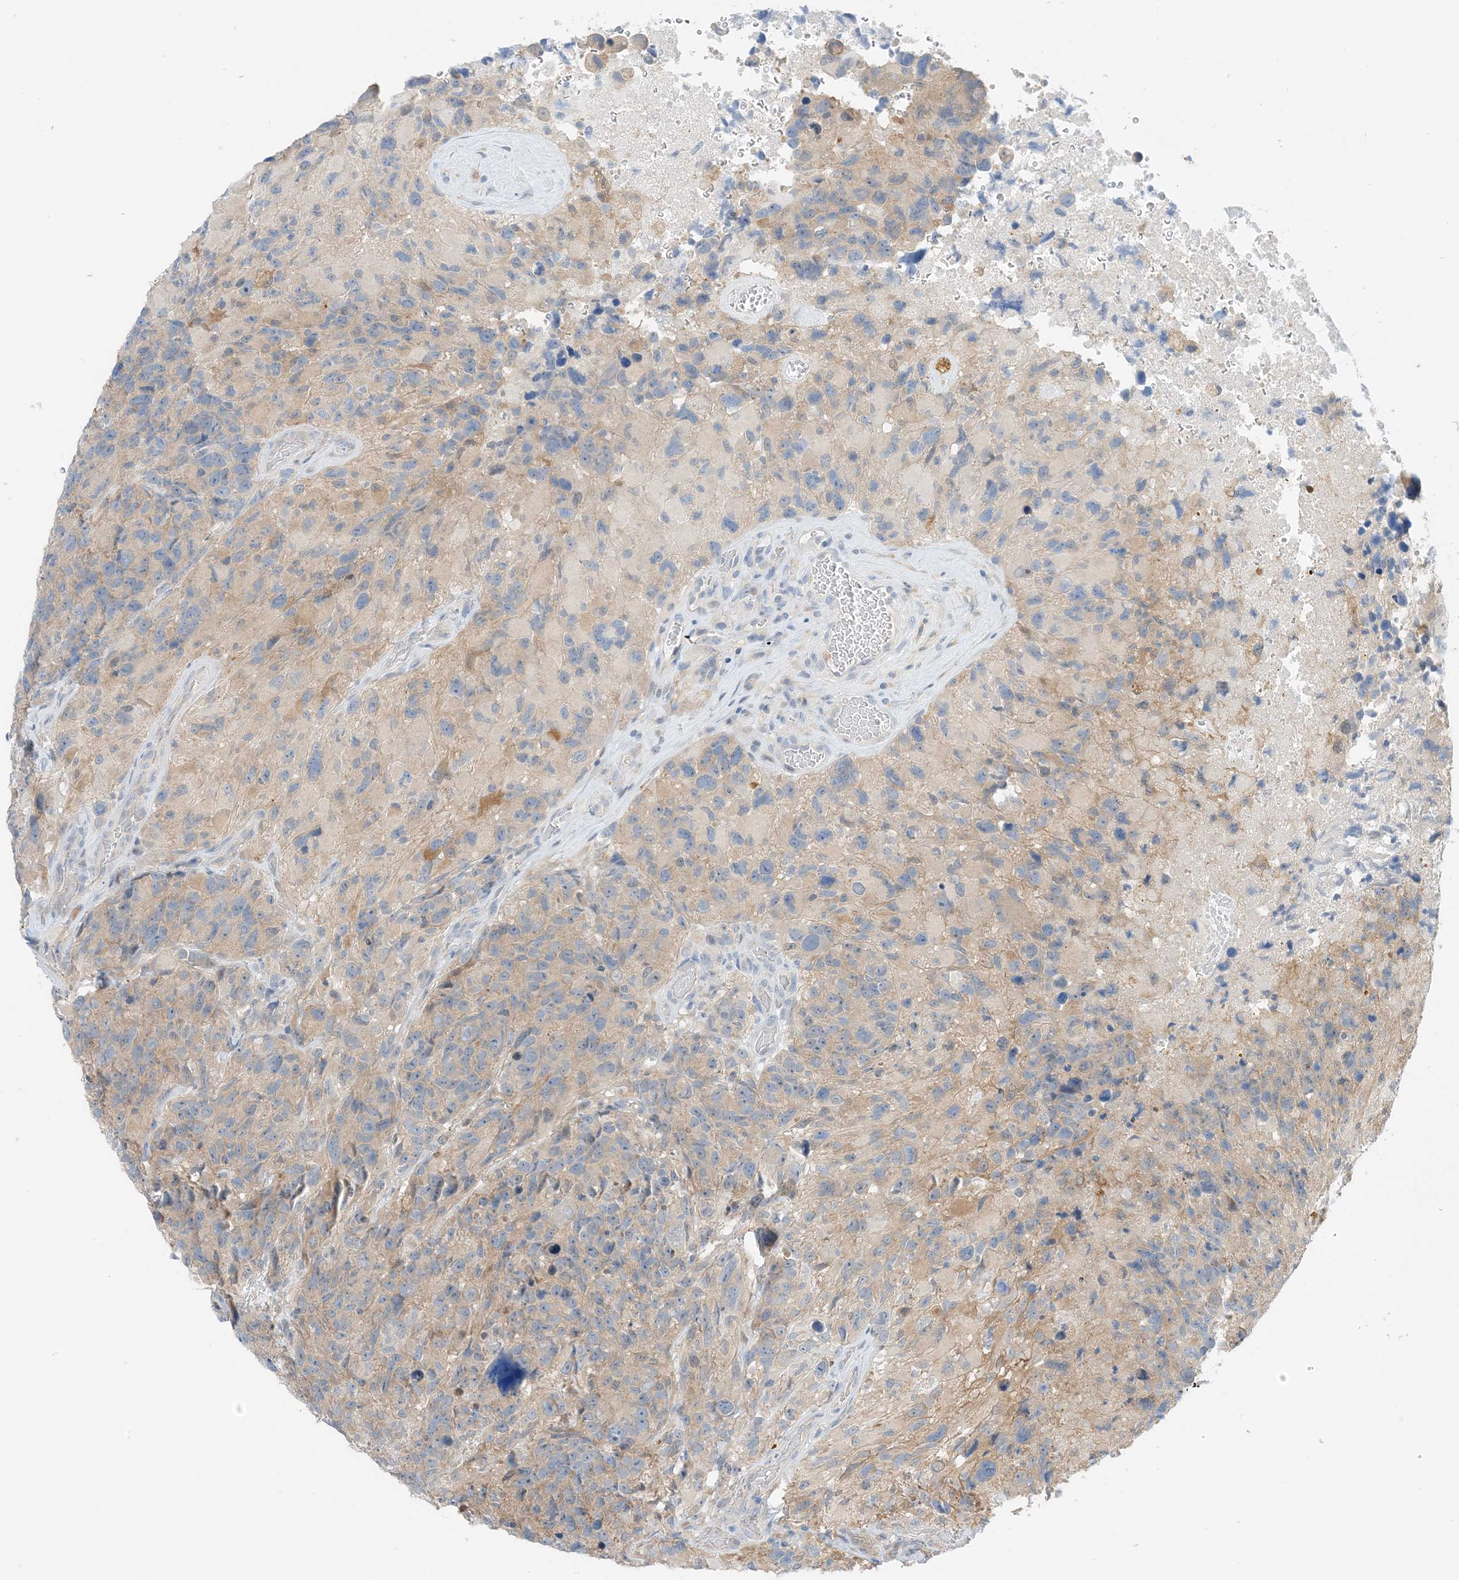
{"staining": {"intensity": "negative", "quantity": "none", "location": "none"}, "tissue": "glioma", "cell_type": "Tumor cells", "image_type": "cancer", "snomed": [{"axis": "morphology", "description": "Glioma, malignant, High grade"}, {"axis": "topography", "description": "Brain"}], "caption": "Tumor cells show no significant expression in glioma.", "gene": "KIFBP", "patient": {"sex": "male", "age": 69}}